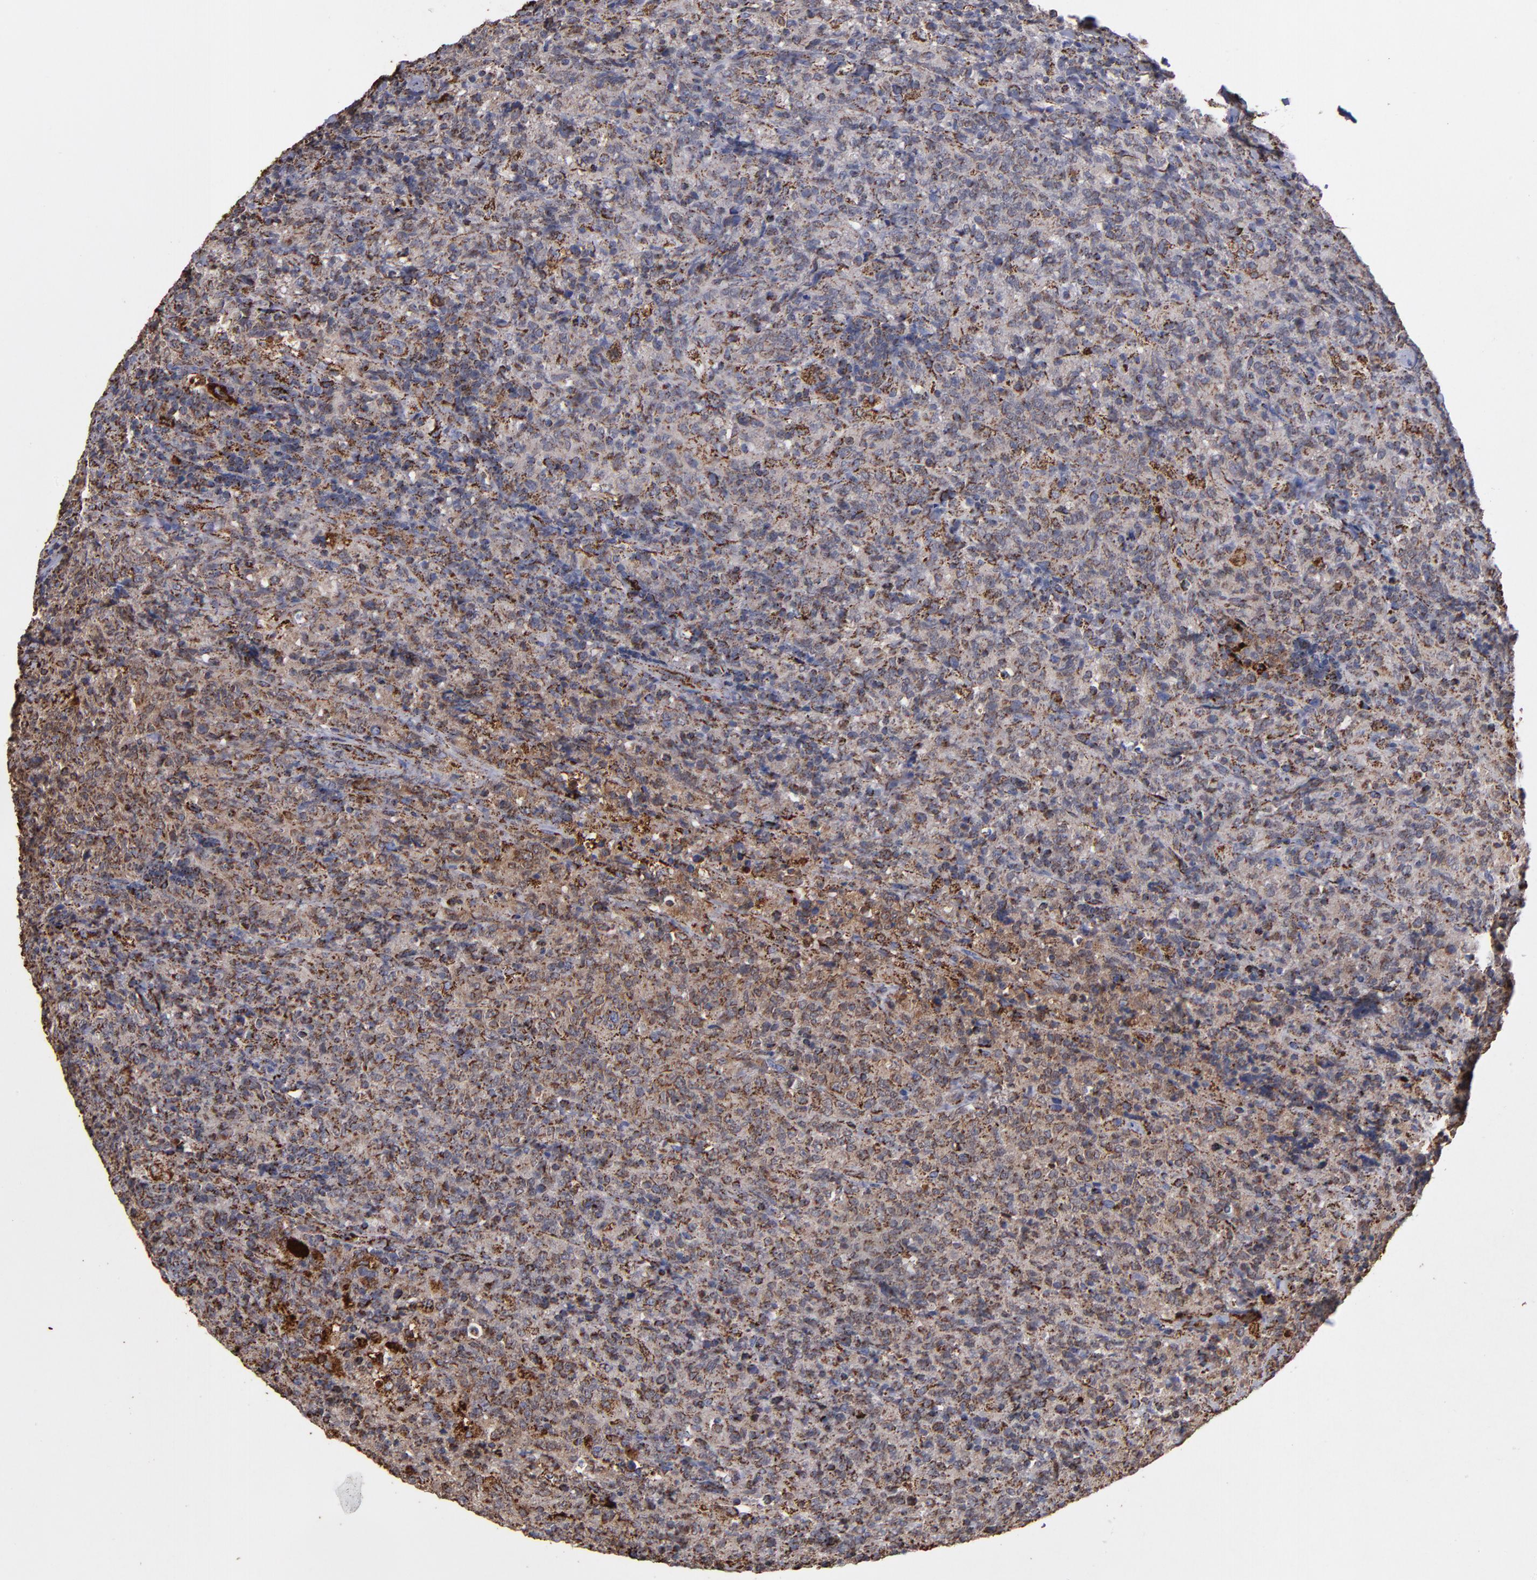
{"staining": {"intensity": "moderate", "quantity": ">75%", "location": "cytoplasmic/membranous"}, "tissue": "lymphoma", "cell_type": "Tumor cells", "image_type": "cancer", "snomed": [{"axis": "morphology", "description": "Malignant lymphoma, non-Hodgkin's type, High grade"}, {"axis": "topography", "description": "Tonsil"}], "caption": "Tumor cells demonstrate medium levels of moderate cytoplasmic/membranous expression in approximately >75% of cells in human lymphoma.", "gene": "SOD2", "patient": {"sex": "female", "age": 36}}